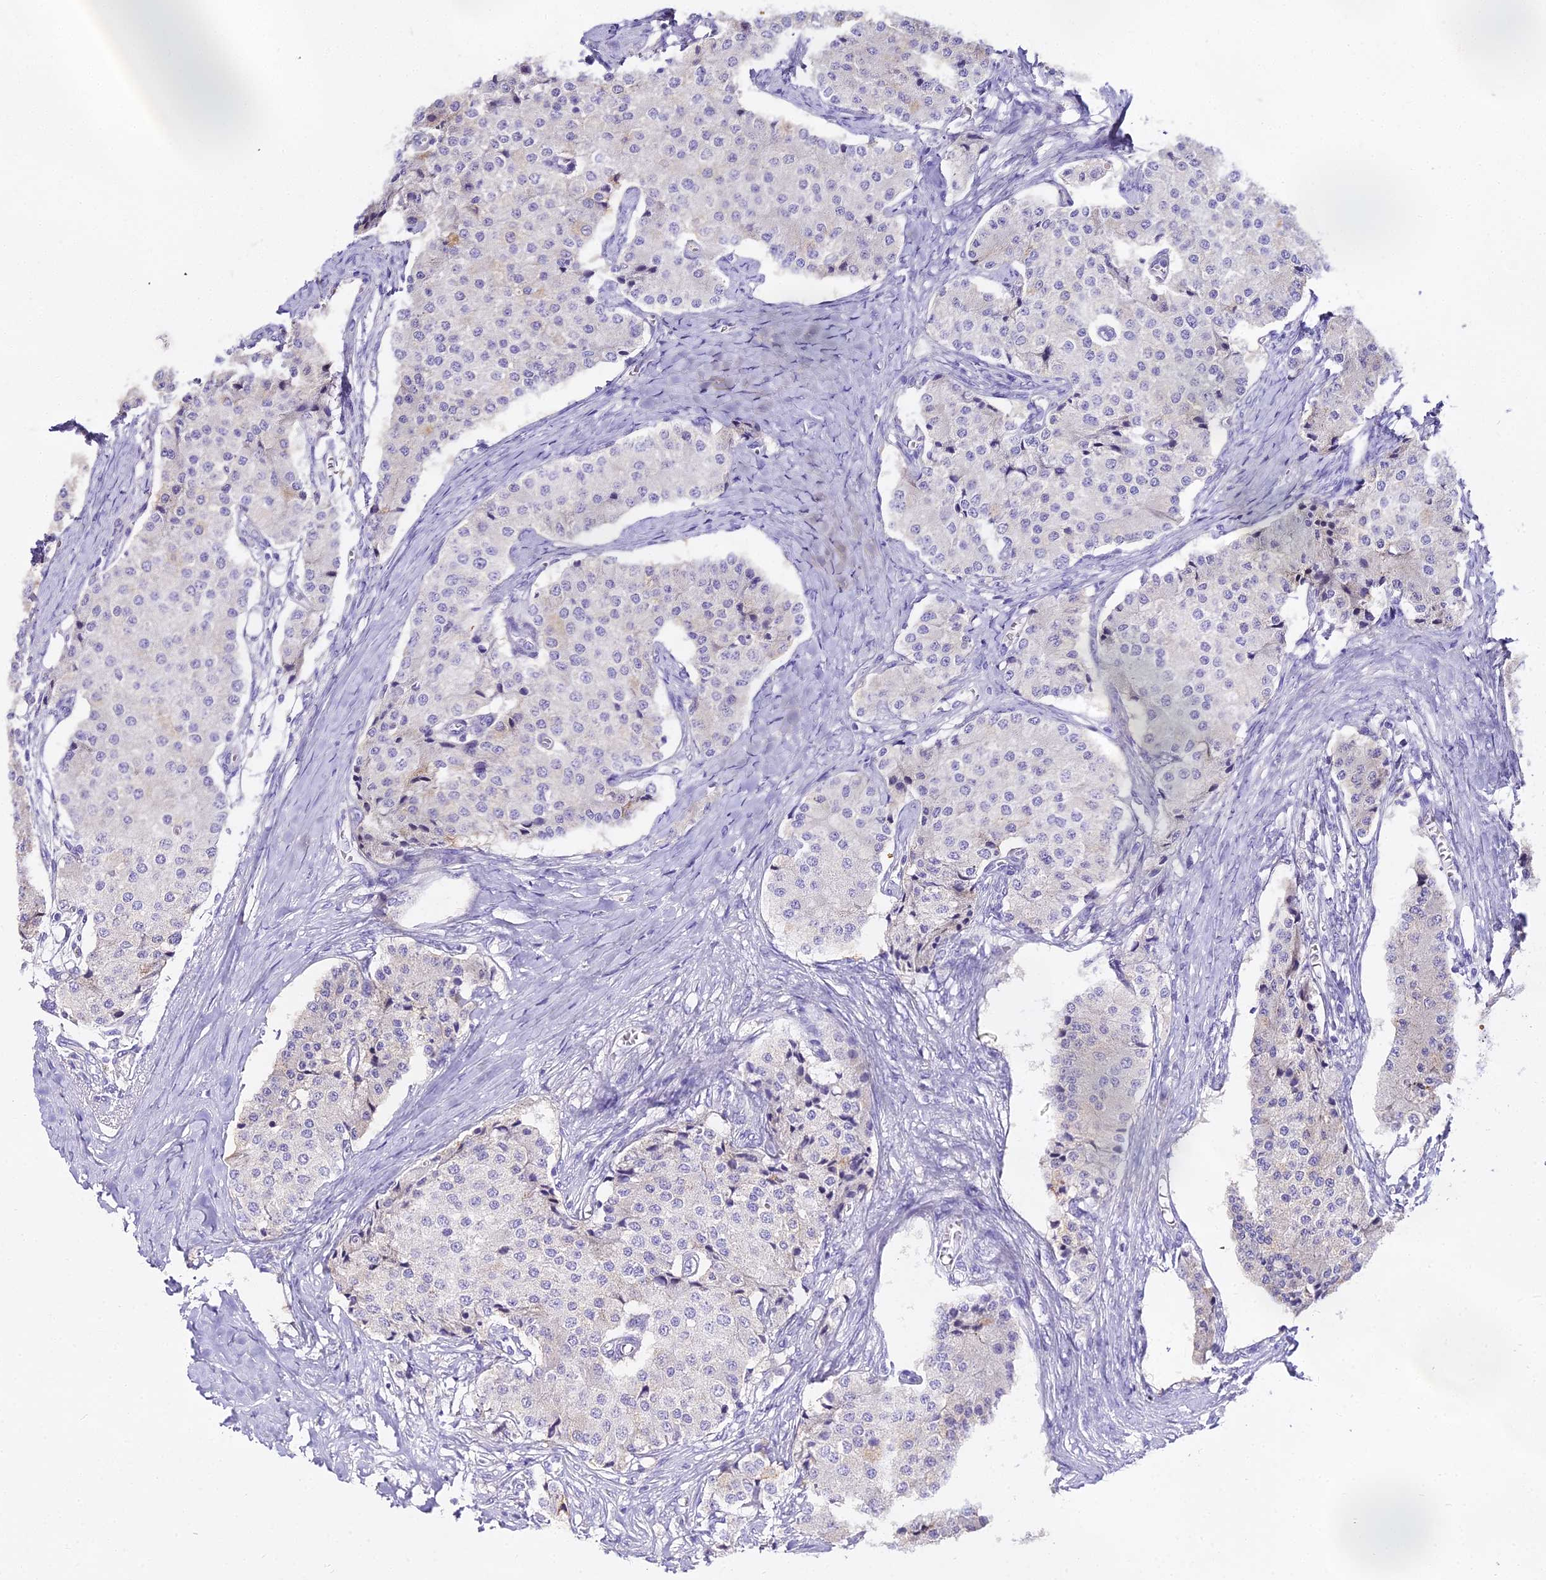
{"staining": {"intensity": "negative", "quantity": "none", "location": "none"}, "tissue": "carcinoid", "cell_type": "Tumor cells", "image_type": "cancer", "snomed": [{"axis": "morphology", "description": "Carcinoid, malignant, NOS"}, {"axis": "topography", "description": "Colon"}], "caption": "The histopathology image reveals no staining of tumor cells in carcinoid (malignant). (IHC, brightfield microscopy, high magnification).", "gene": "GLYAT", "patient": {"sex": "female", "age": 52}}